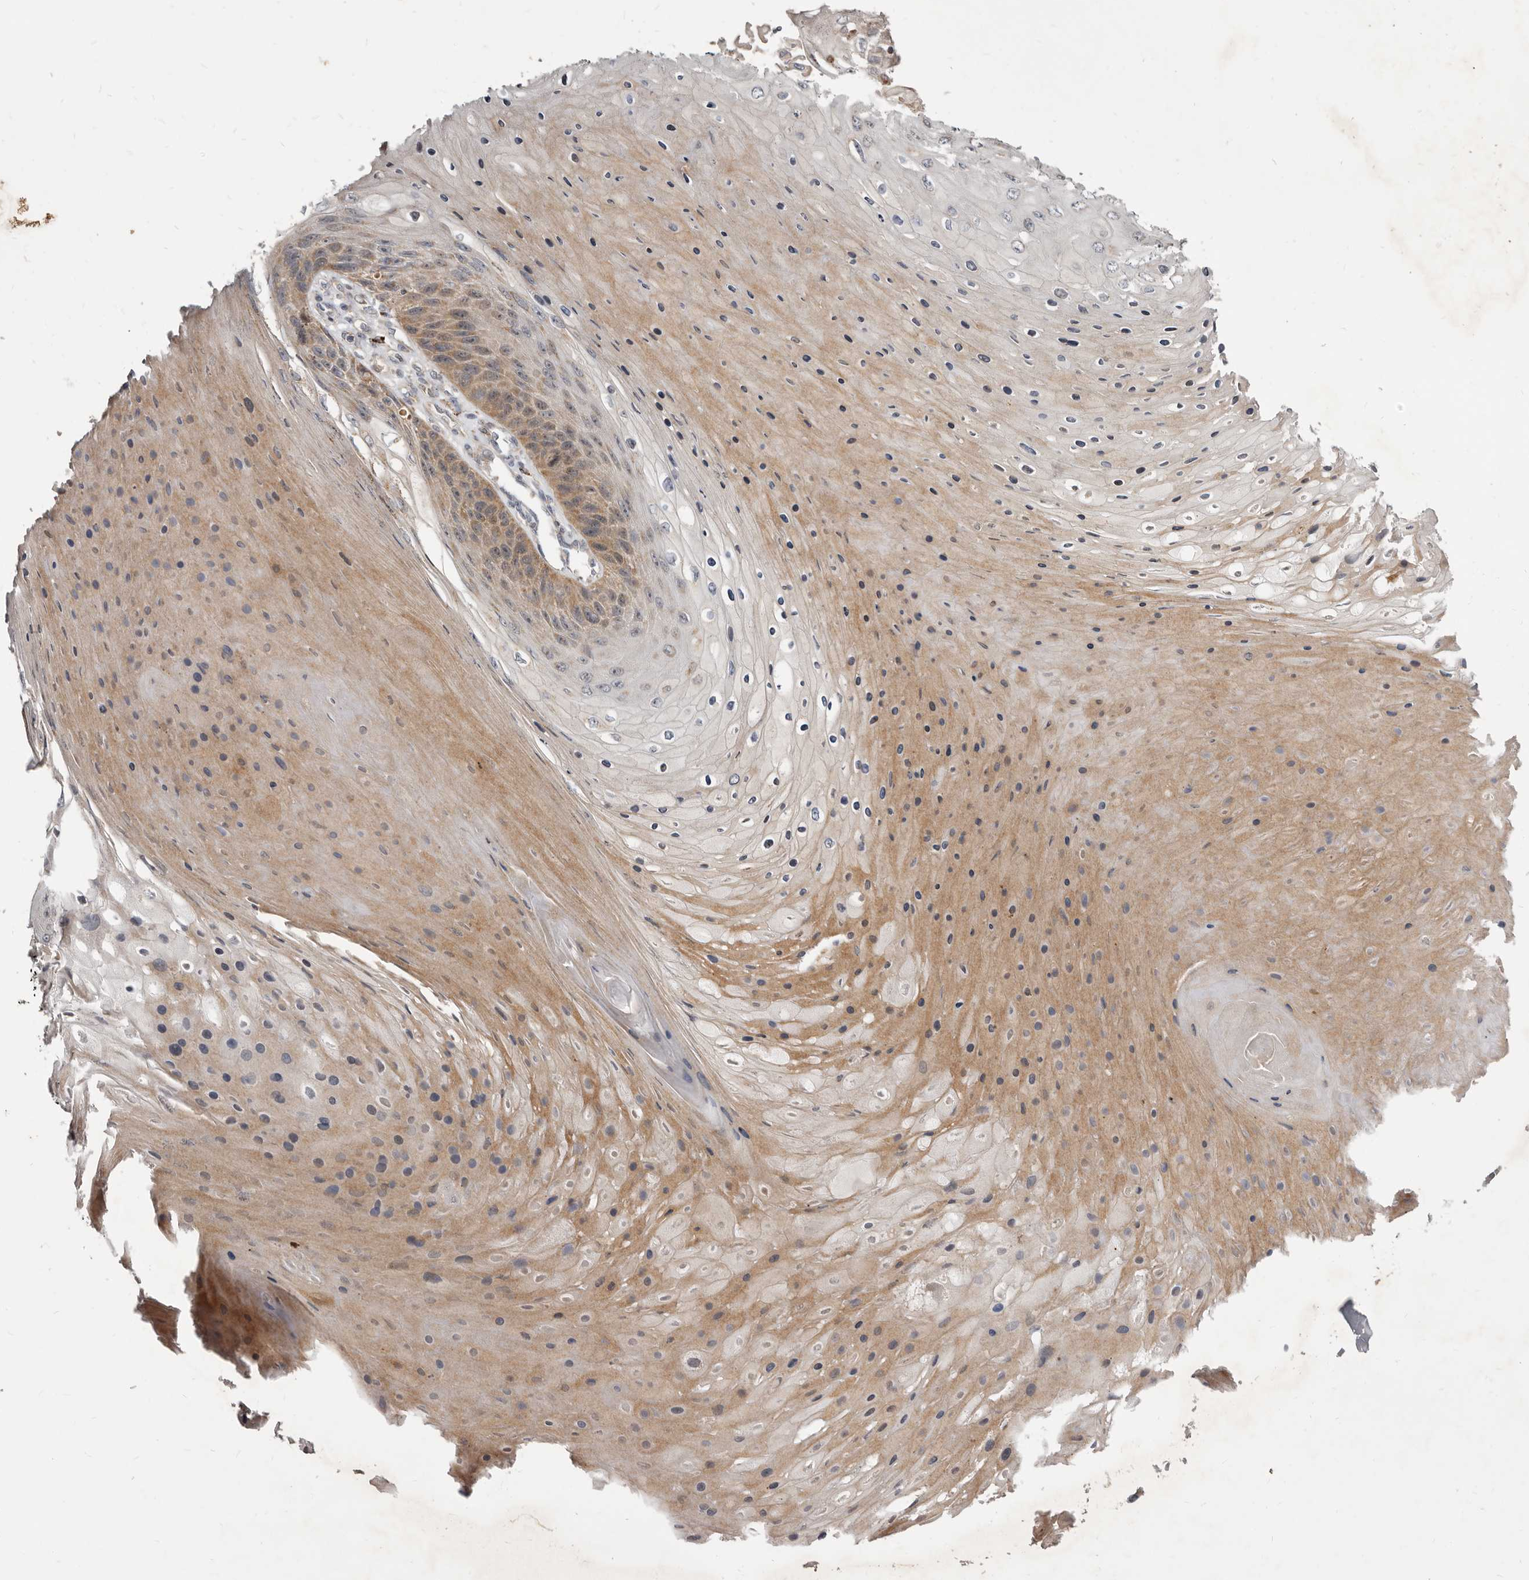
{"staining": {"intensity": "weak", "quantity": "25%-75%", "location": "cytoplasmic/membranous"}, "tissue": "skin cancer", "cell_type": "Tumor cells", "image_type": "cancer", "snomed": [{"axis": "morphology", "description": "Squamous cell carcinoma, NOS"}, {"axis": "topography", "description": "Skin"}], "caption": "DAB (3,3'-diaminobenzidine) immunohistochemical staining of human squamous cell carcinoma (skin) exhibits weak cytoplasmic/membranous protein positivity in approximately 25%-75% of tumor cells. (DAB (3,3'-diaminobenzidine) IHC with brightfield microscopy, high magnification).", "gene": "SMC4", "patient": {"sex": "female", "age": 88}}